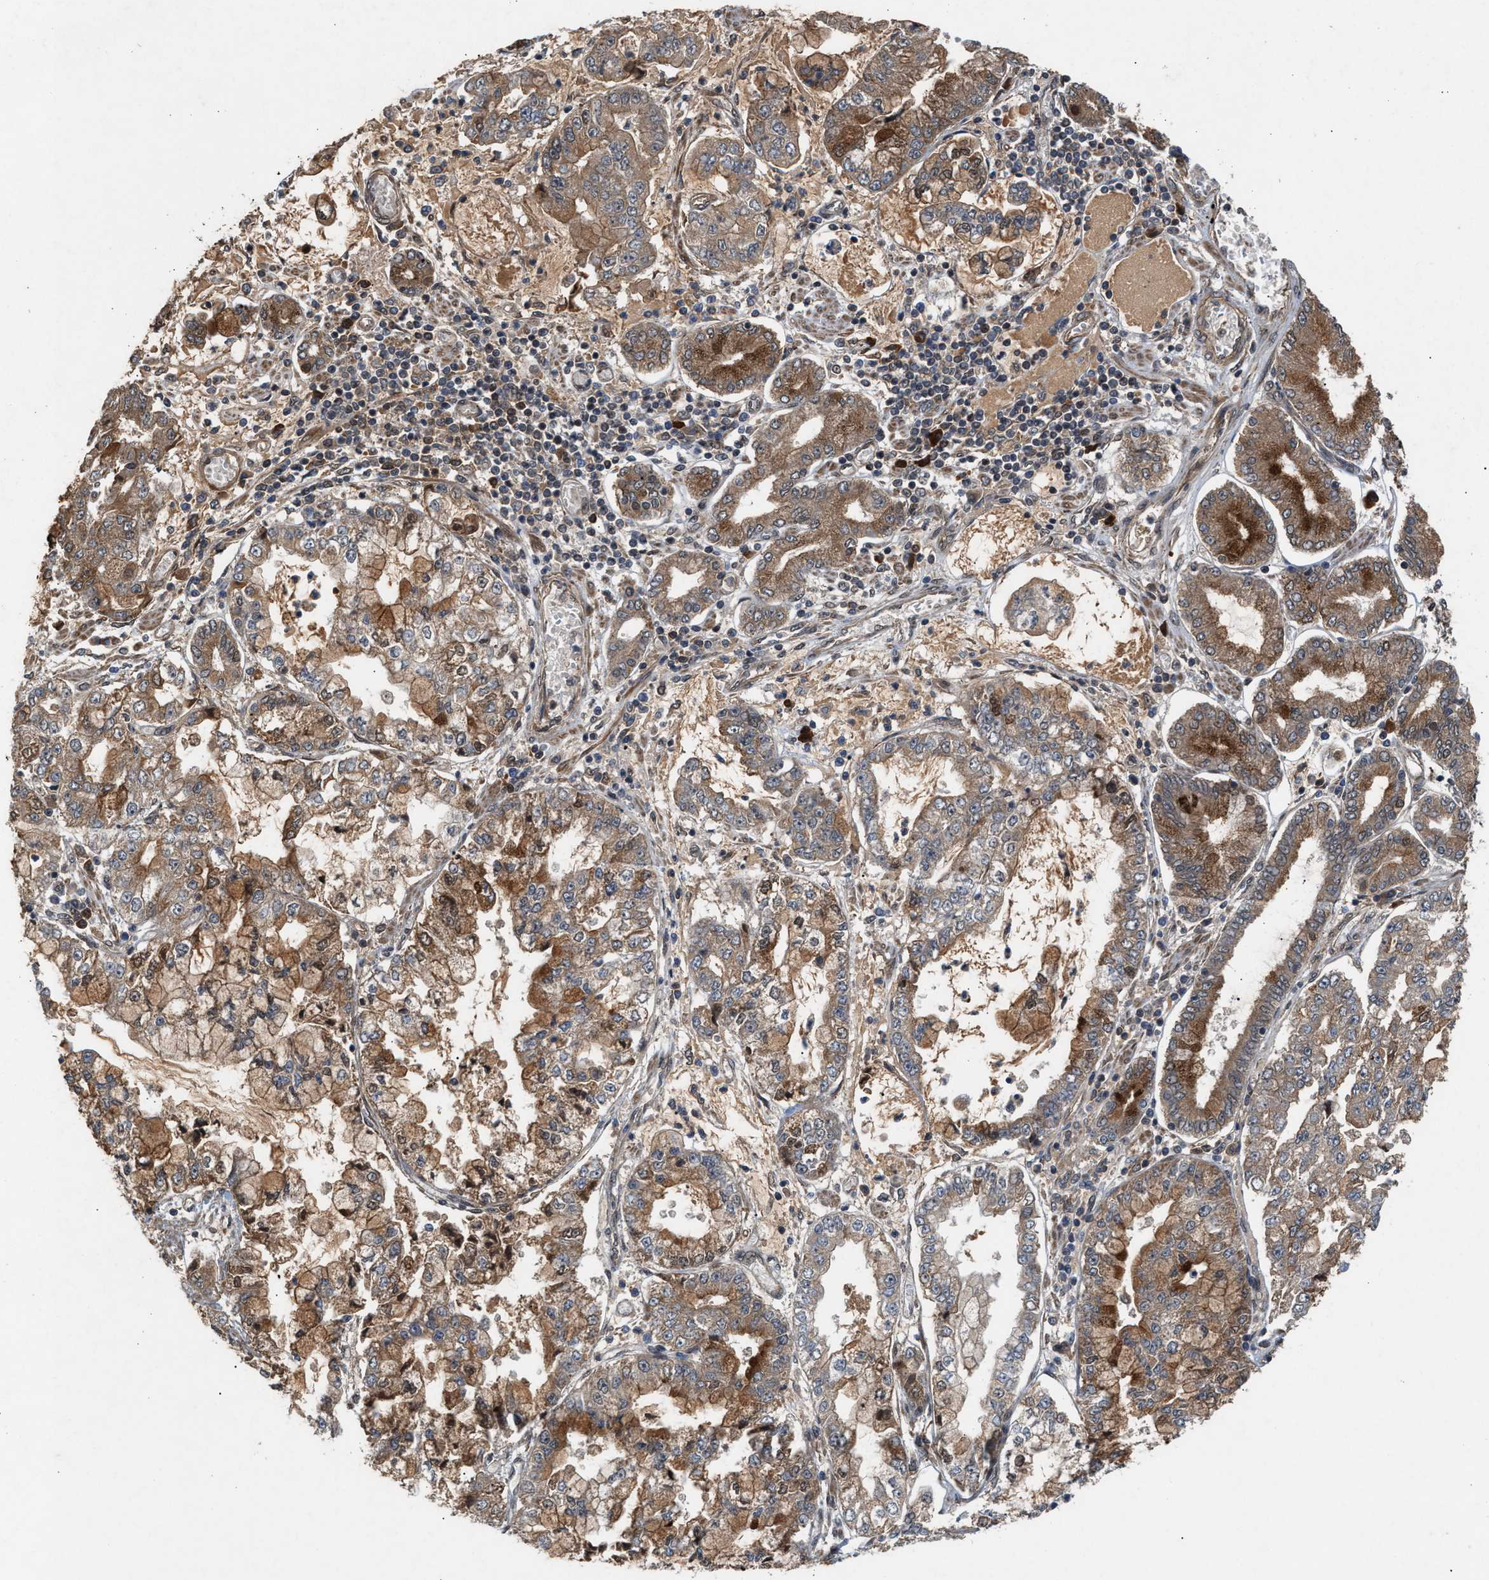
{"staining": {"intensity": "moderate", "quantity": ">75%", "location": "cytoplasmic/membranous"}, "tissue": "stomach cancer", "cell_type": "Tumor cells", "image_type": "cancer", "snomed": [{"axis": "morphology", "description": "Adenocarcinoma, NOS"}, {"axis": "topography", "description": "Stomach"}], "caption": "IHC of human stomach cancer (adenocarcinoma) demonstrates medium levels of moderate cytoplasmic/membranous expression in approximately >75% of tumor cells.", "gene": "RUSC2", "patient": {"sex": "male", "age": 76}}